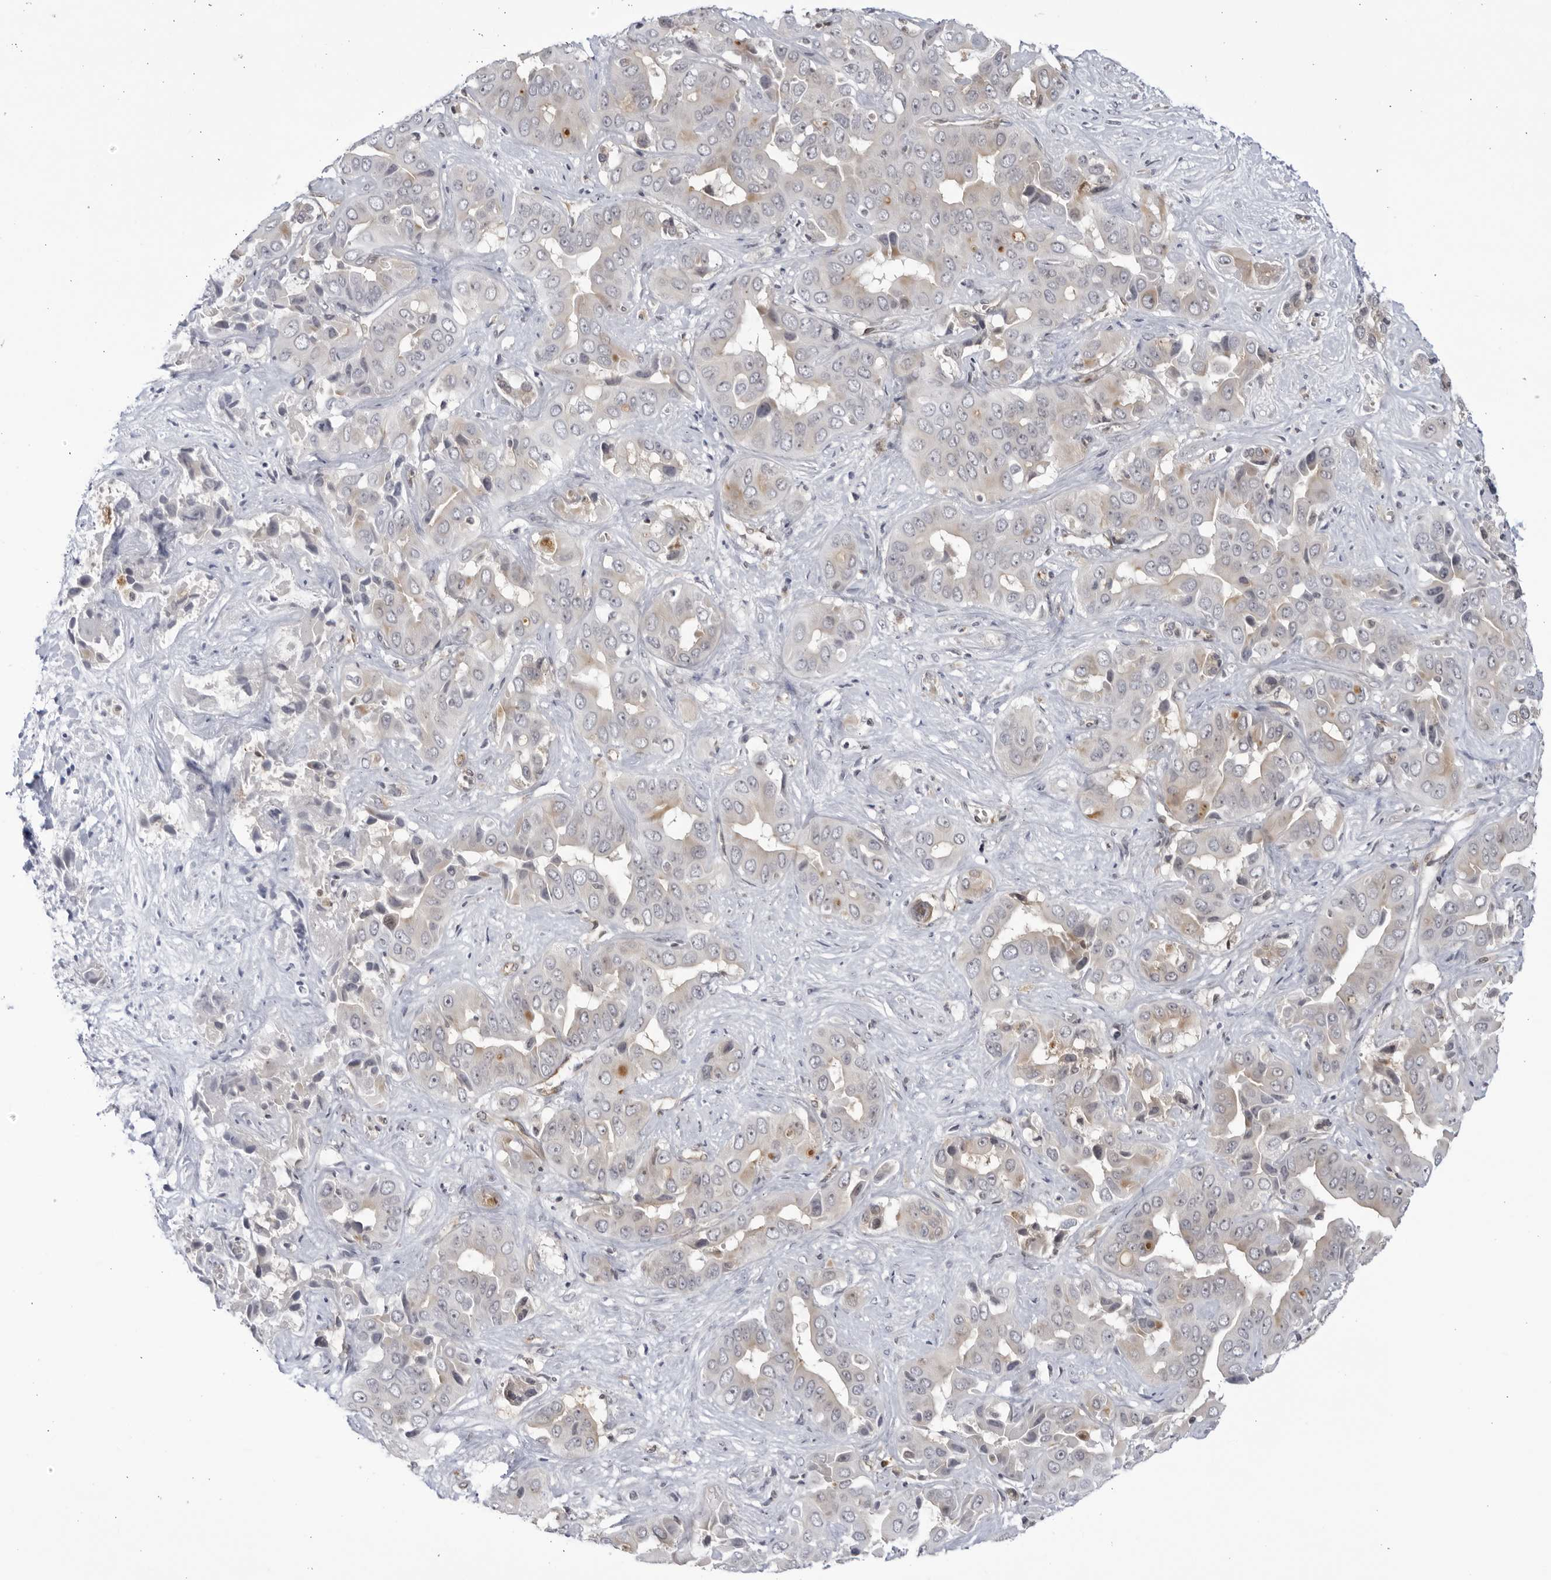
{"staining": {"intensity": "moderate", "quantity": "<25%", "location": "cytoplasmic/membranous"}, "tissue": "liver cancer", "cell_type": "Tumor cells", "image_type": "cancer", "snomed": [{"axis": "morphology", "description": "Cholangiocarcinoma"}, {"axis": "topography", "description": "Liver"}], "caption": "Liver cancer was stained to show a protein in brown. There is low levels of moderate cytoplasmic/membranous positivity in about <25% of tumor cells.", "gene": "CNBD1", "patient": {"sex": "female", "age": 52}}